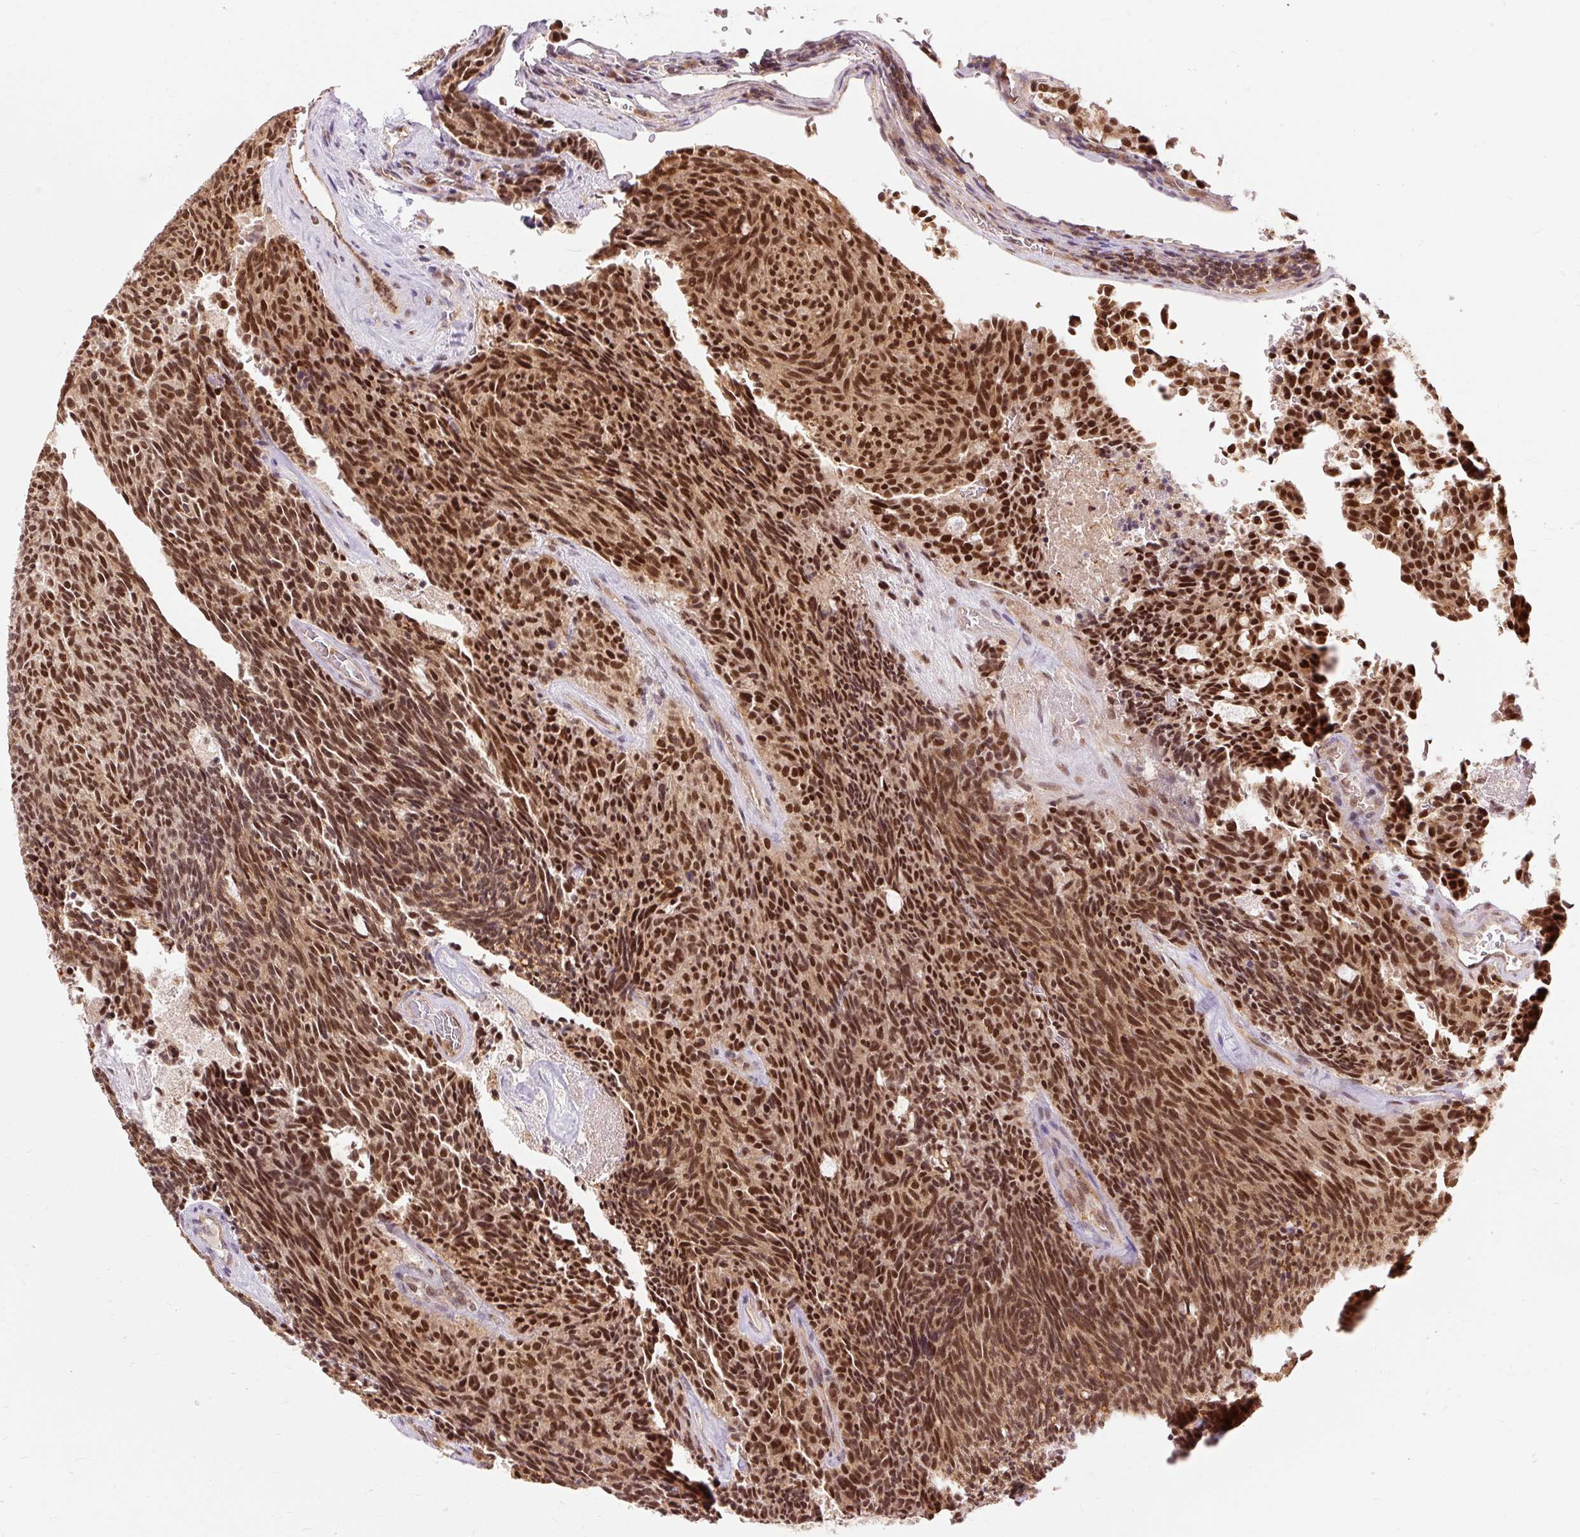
{"staining": {"intensity": "strong", "quantity": ">75%", "location": "nuclear"}, "tissue": "carcinoid", "cell_type": "Tumor cells", "image_type": "cancer", "snomed": [{"axis": "morphology", "description": "Carcinoid, malignant, NOS"}, {"axis": "topography", "description": "Pancreas"}], "caption": "This photomicrograph displays immunohistochemistry (IHC) staining of human carcinoid, with high strong nuclear staining in about >75% of tumor cells.", "gene": "CSTF1", "patient": {"sex": "female", "age": 54}}